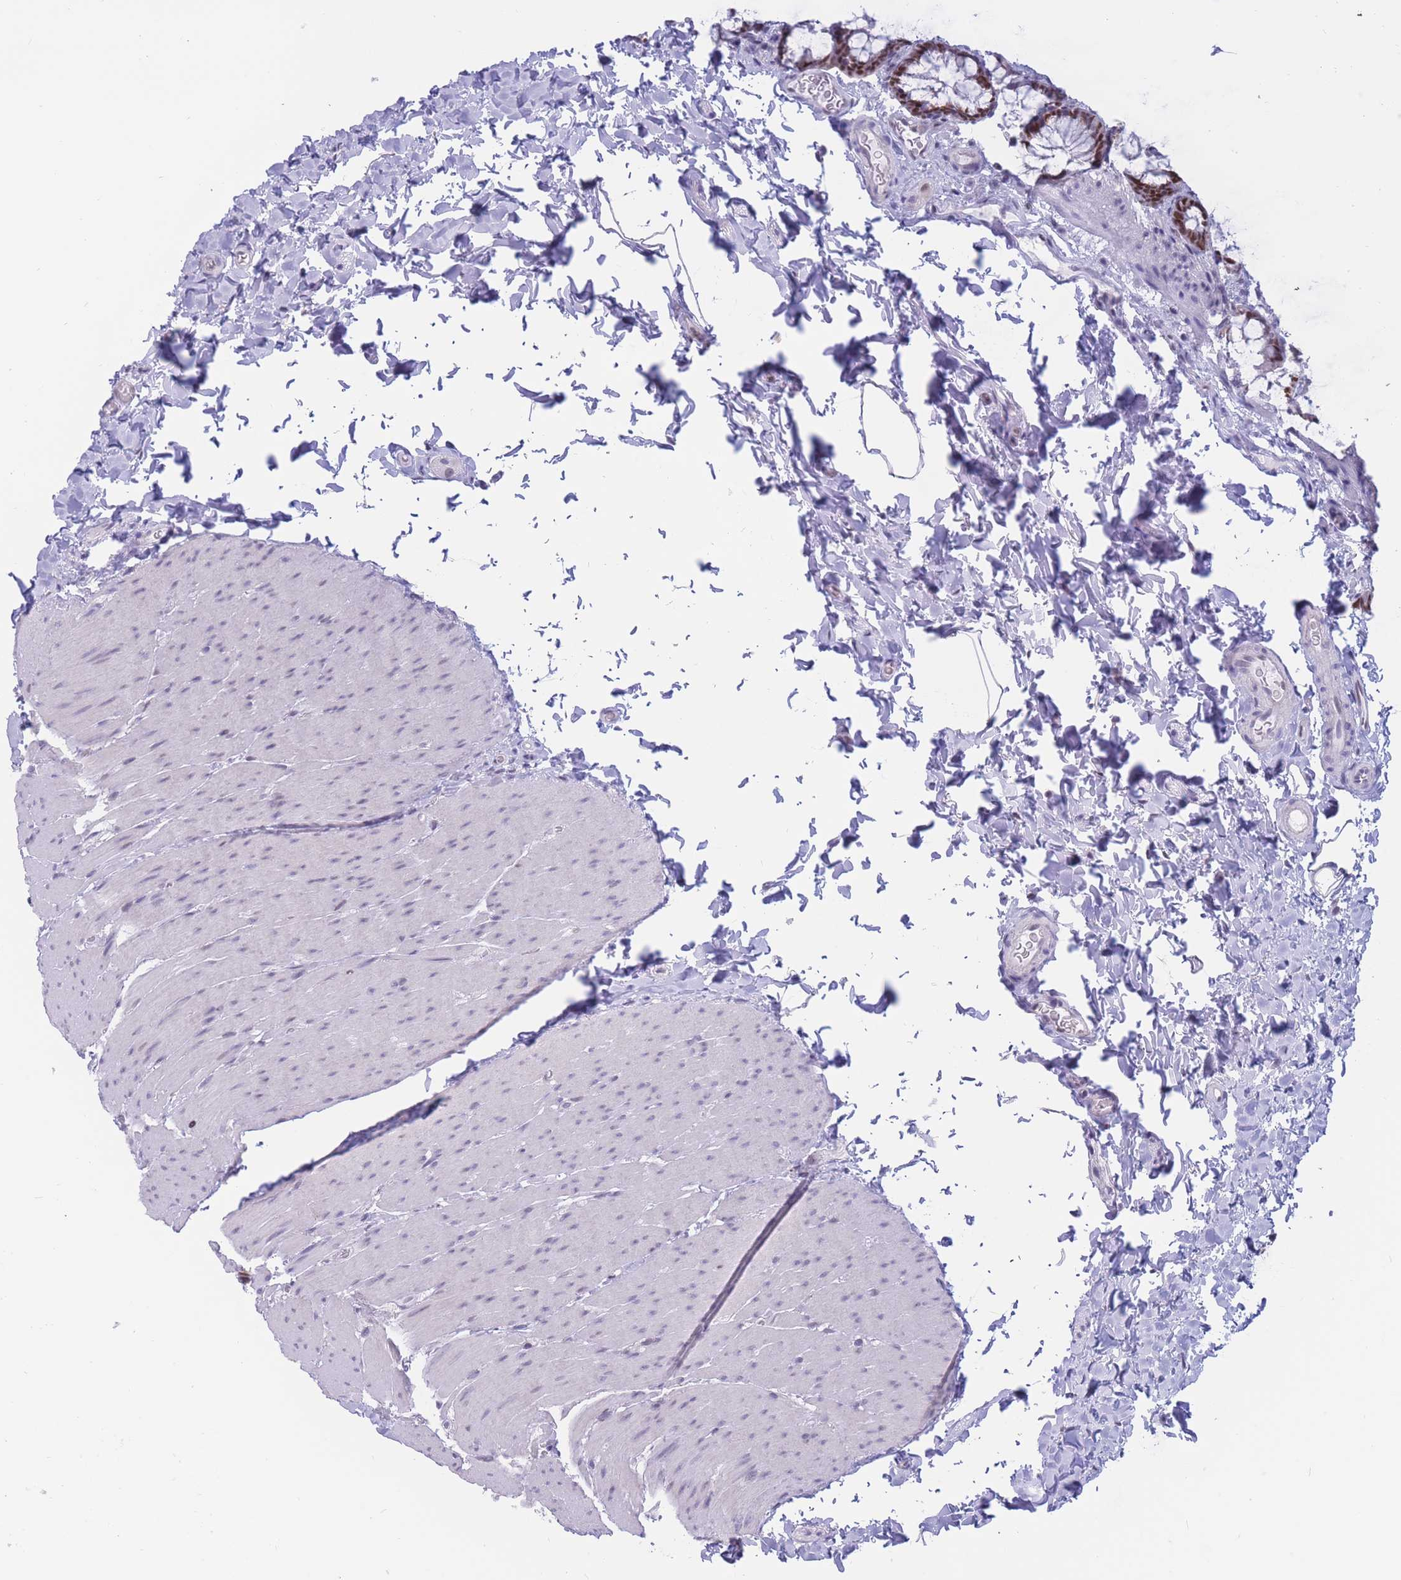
{"staining": {"intensity": "negative", "quantity": "none", "location": "none"}, "tissue": "colon", "cell_type": "Endothelial cells", "image_type": "normal", "snomed": [{"axis": "morphology", "description": "Normal tissue, NOS"}, {"axis": "topography", "description": "Colon"}], "caption": "Immunohistochemistry of normal human colon demonstrates no positivity in endothelial cells.", "gene": "NASP", "patient": {"sex": "male", "age": 46}}